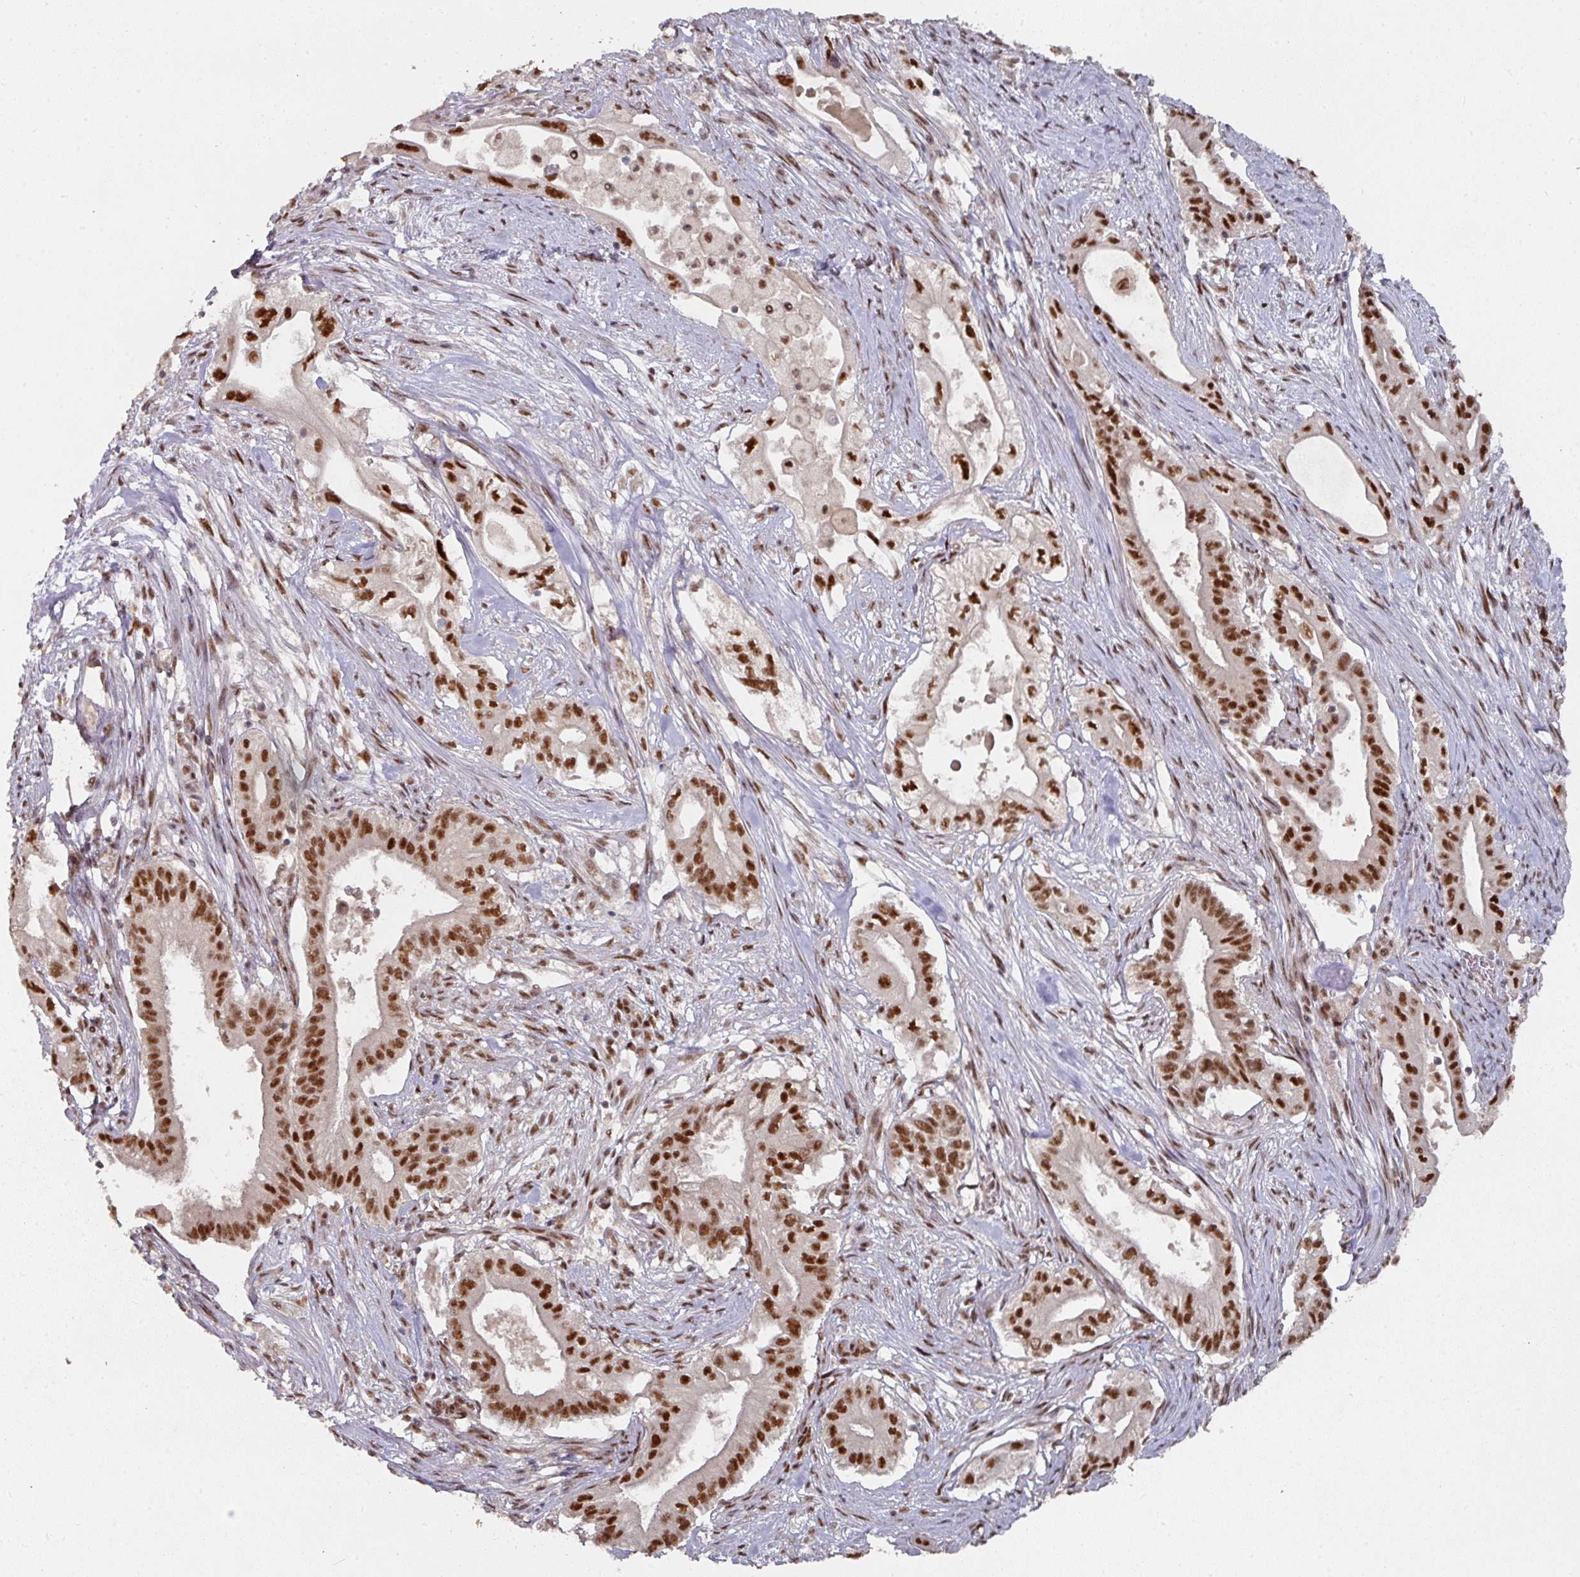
{"staining": {"intensity": "strong", "quantity": ">75%", "location": "nuclear"}, "tissue": "pancreatic cancer", "cell_type": "Tumor cells", "image_type": "cancer", "snomed": [{"axis": "morphology", "description": "Adenocarcinoma, NOS"}, {"axis": "topography", "description": "Pancreas"}], "caption": "Approximately >75% of tumor cells in adenocarcinoma (pancreatic) demonstrate strong nuclear protein expression as visualized by brown immunohistochemical staining.", "gene": "MEPCE", "patient": {"sex": "female", "age": 68}}